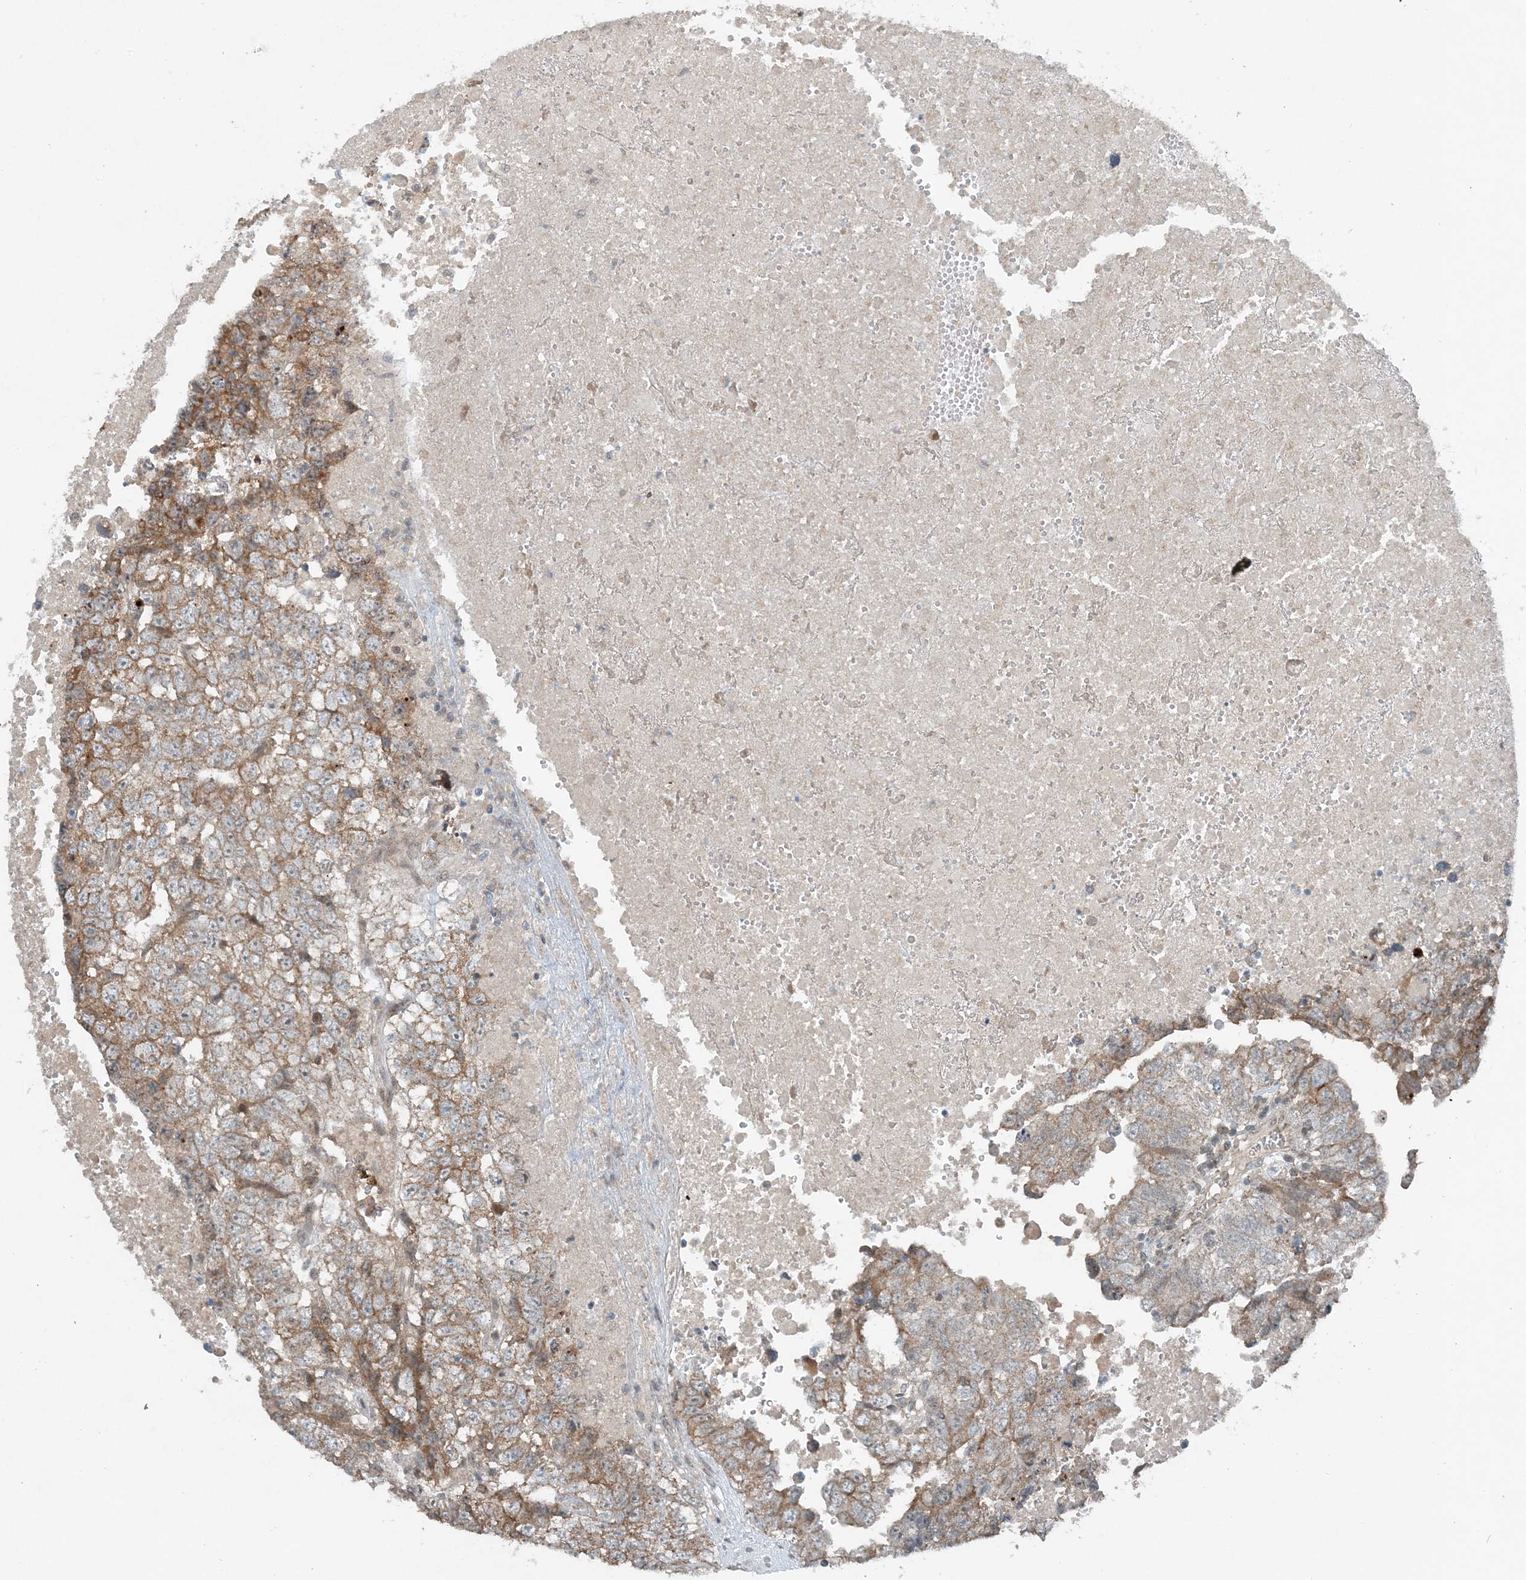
{"staining": {"intensity": "moderate", "quantity": "25%-75%", "location": "cytoplasmic/membranous"}, "tissue": "testis cancer", "cell_type": "Tumor cells", "image_type": "cancer", "snomed": [{"axis": "morphology", "description": "Carcinoma, Embryonal, NOS"}, {"axis": "topography", "description": "Testis"}], "caption": "Tumor cells reveal medium levels of moderate cytoplasmic/membranous staining in approximately 25%-75% of cells in human testis embryonal carcinoma.", "gene": "MITD1", "patient": {"sex": "male", "age": 37}}